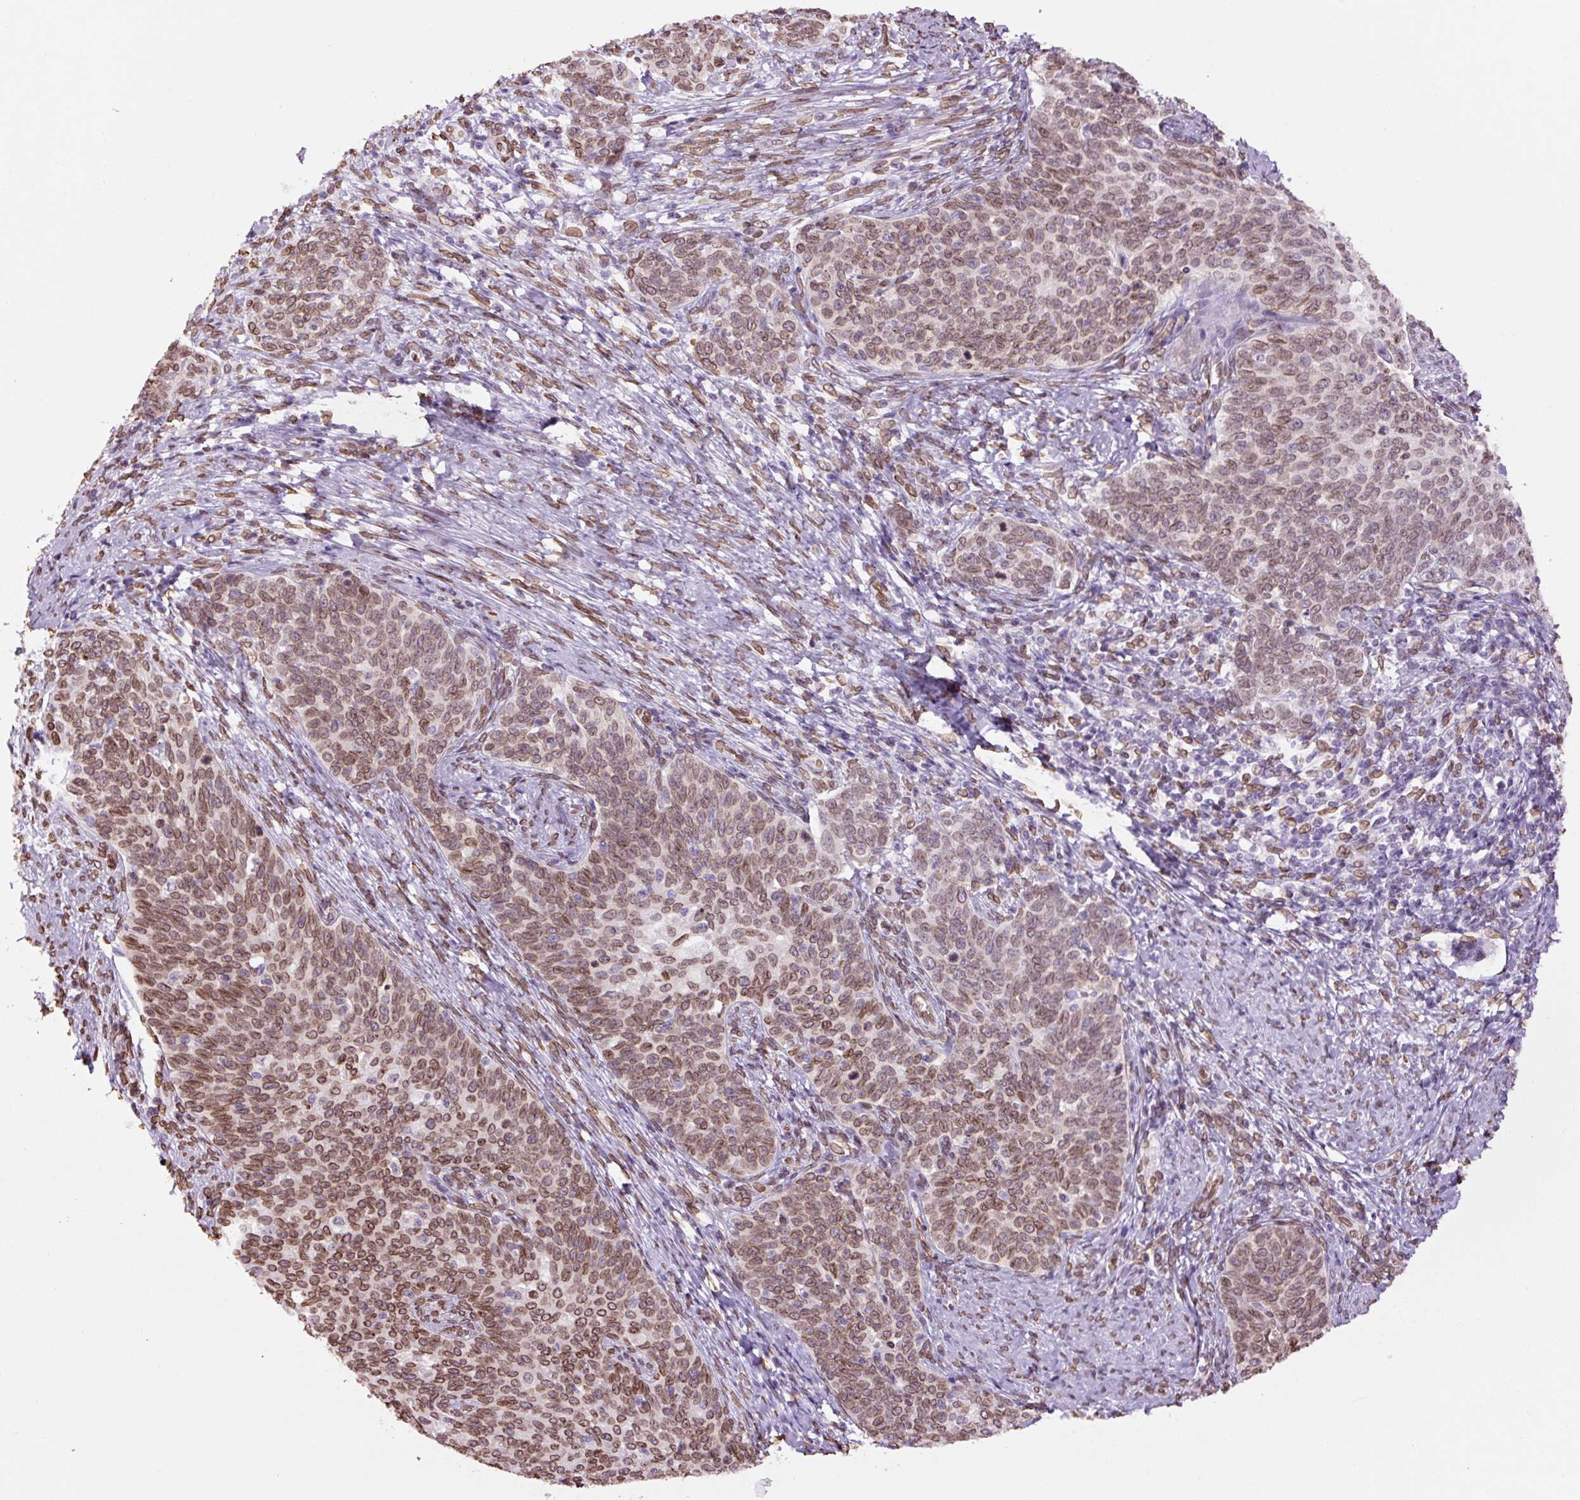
{"staining": {"intensity": "moderate", "quantity": ">75%", "location": "cytoplasmic/membranous,nuclear"}, "tissue": "cervical cancer", "cell_type": "Tumor cells", "image_type": "cancer", "snomed": [{"axis": "morphology", "description": "Squamous cell carcinoma, NOS"}, {"axis": "topography", "description": "Cervix"}], "caption": "Moderate cytoplasmic/membranous and nuclear expression for a protein is identified in approximately >75% of tumor cells of squamous cell carcinoma (cervical) using IHC.", "gene": "ZNF224", "patient": {"sex": "female", "age": 39}}